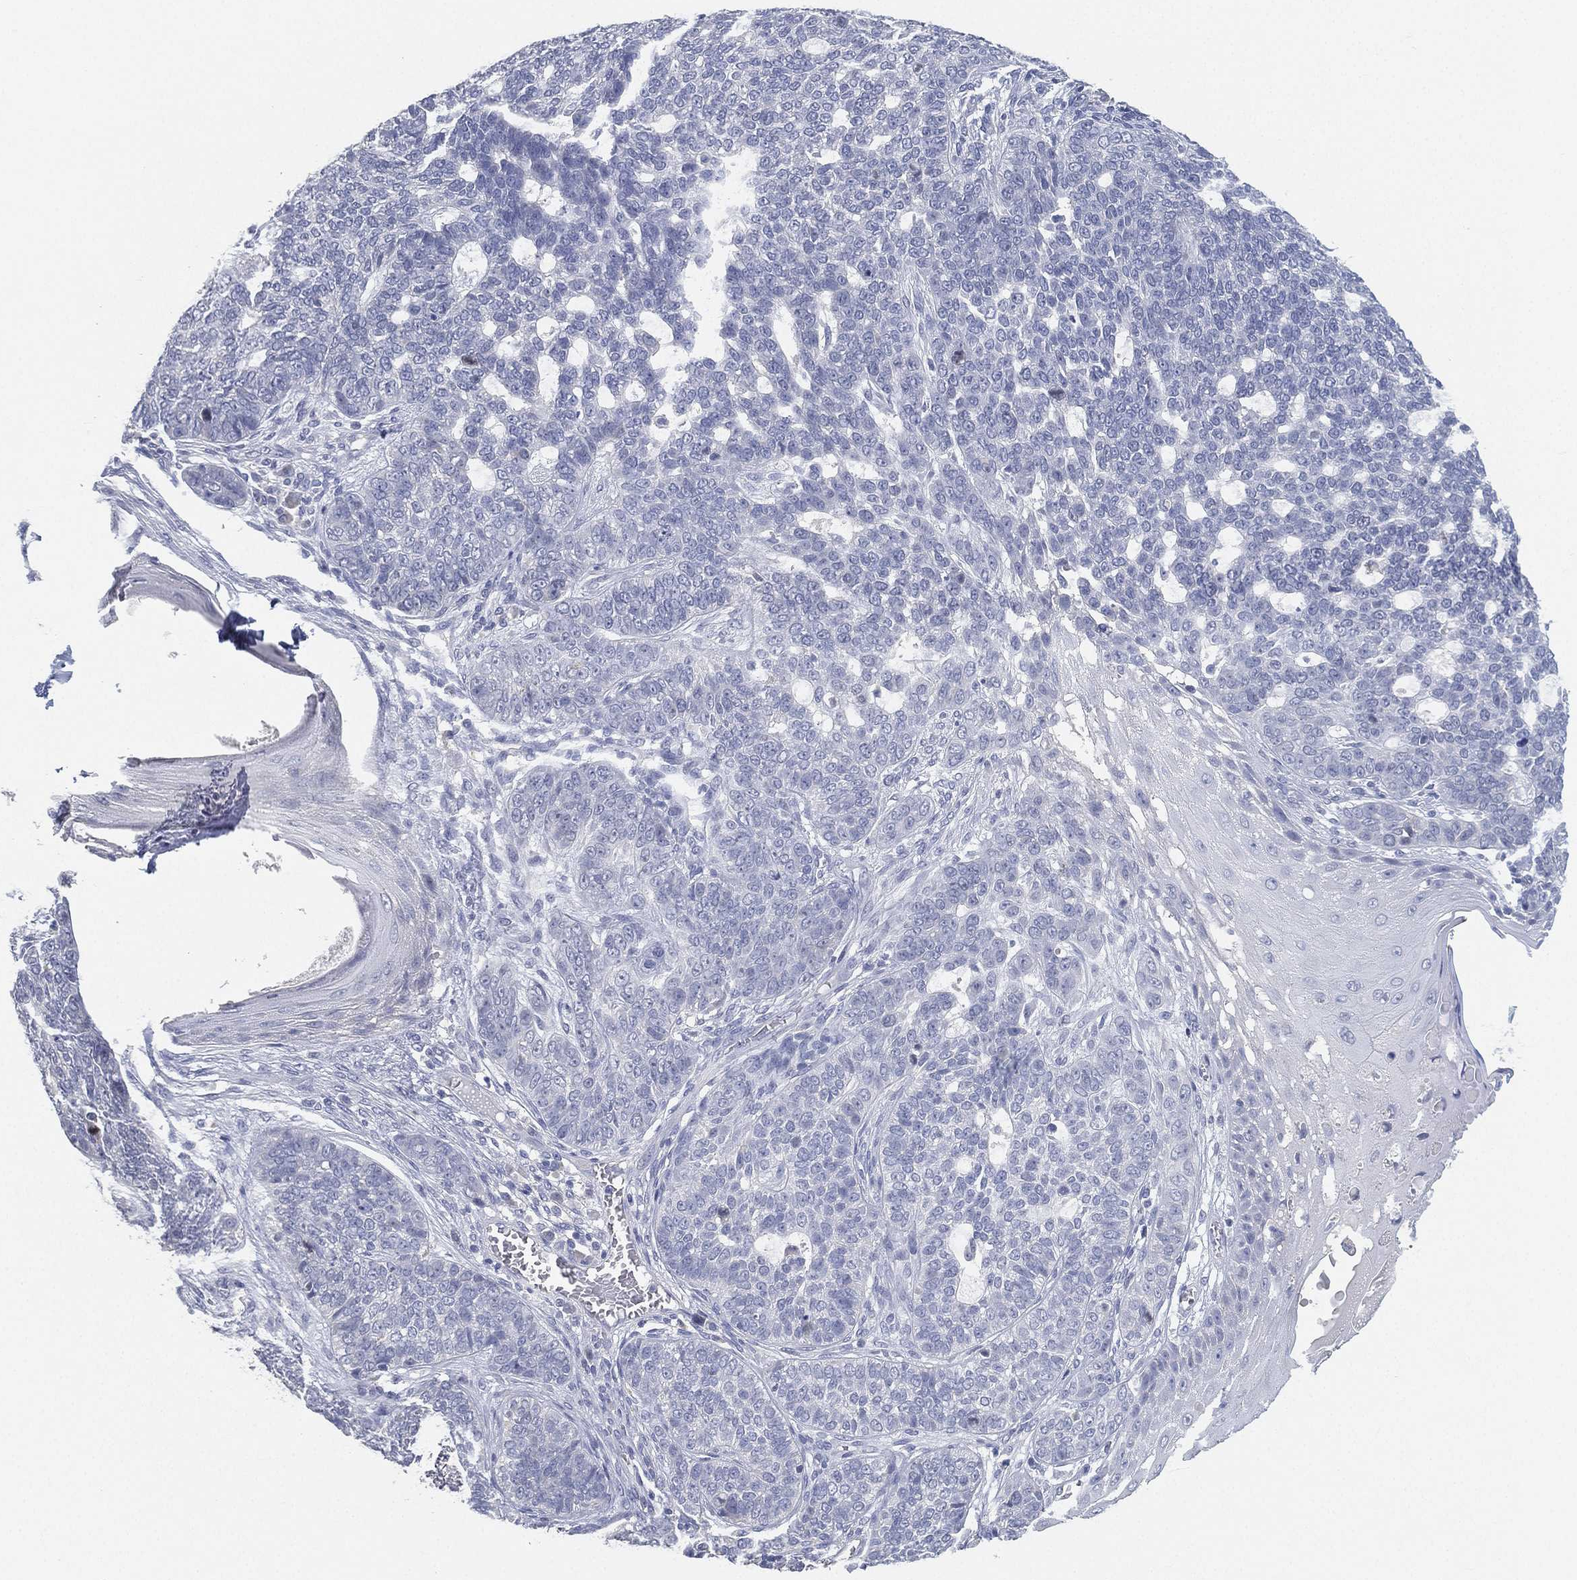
{"staining": {"intensity": "negative", "quantity": "none", "location": "none"}, "tissue": "skin cancer", "cell_type": "Tumor cells", "image_type": "cancer", "snomed": [{"axis": "morphology", "description": "Basal cell carcinoma"}, {"axis": "topography", "description": "Skin"}], "caption": "This image is of skin cancer (basal cell carcinoma) stained with immunohistochemistry to label a protein in brown with the nuclei are counter-stained blue. There is no positivity in tumor cells.", "gene": "FAM187B", "patient": {"sex": "female", "age": 69}}